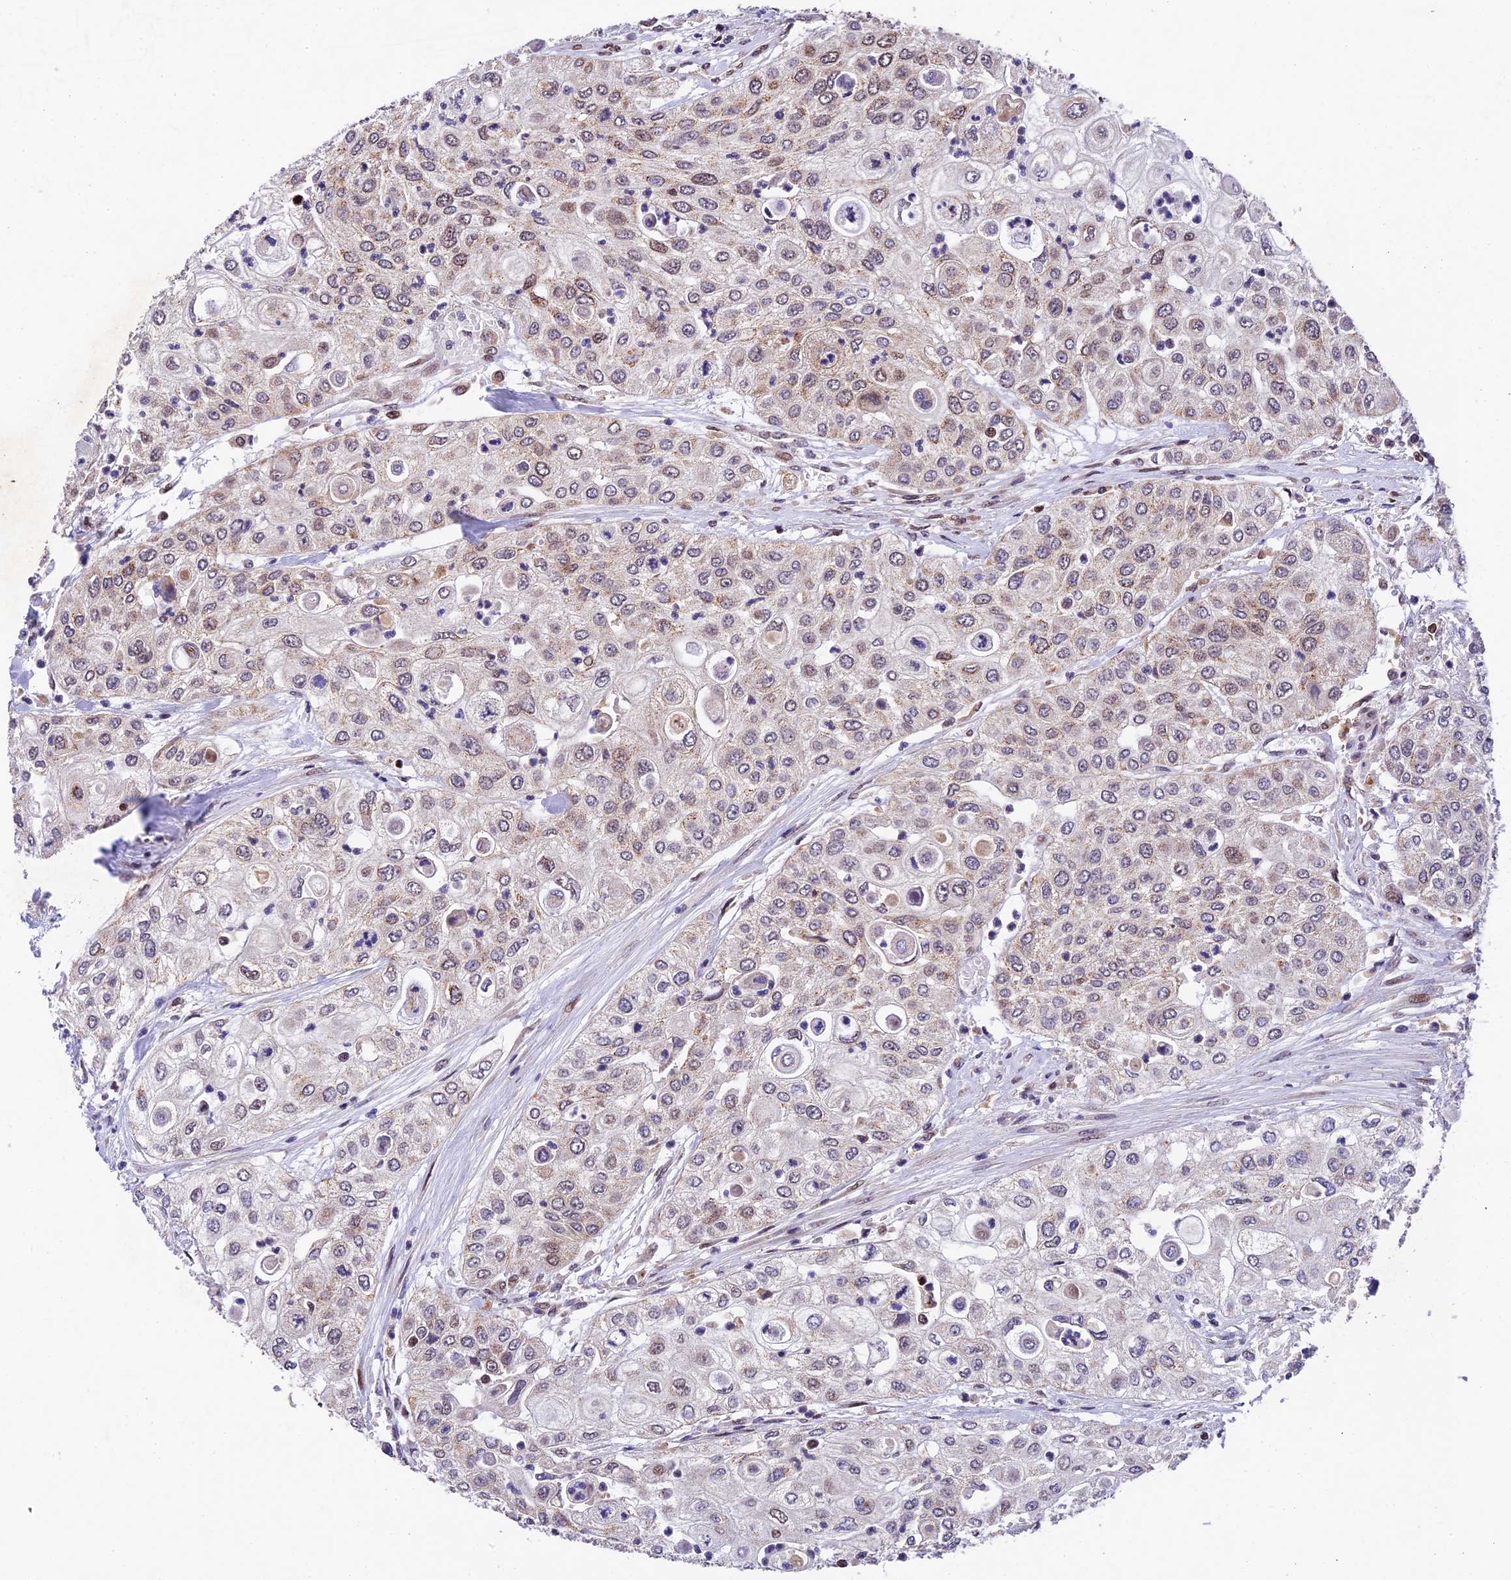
{"staining": {"intensity": "weak", "quantity": "25%-75%", "location": "cytoplasmic/membranous,nuclear"}, "tissue": "urothelial cancer", "cell_type": "Tumor cells", "image_type": "cancer", "snomed": [{"axis": "morphology", "description": "Urothelial carcinoma, High grade"}, {"axis": "topography", "description": "Urinary bladder"}], "caption": "Weak cytoplasmic/membranous and nuclear protein positivity is seen in approximately 25%-75% of tumor cells in urothelial cancer.", "gene": "CCSER1", "patient": {"sex": "female", "age": 79}}